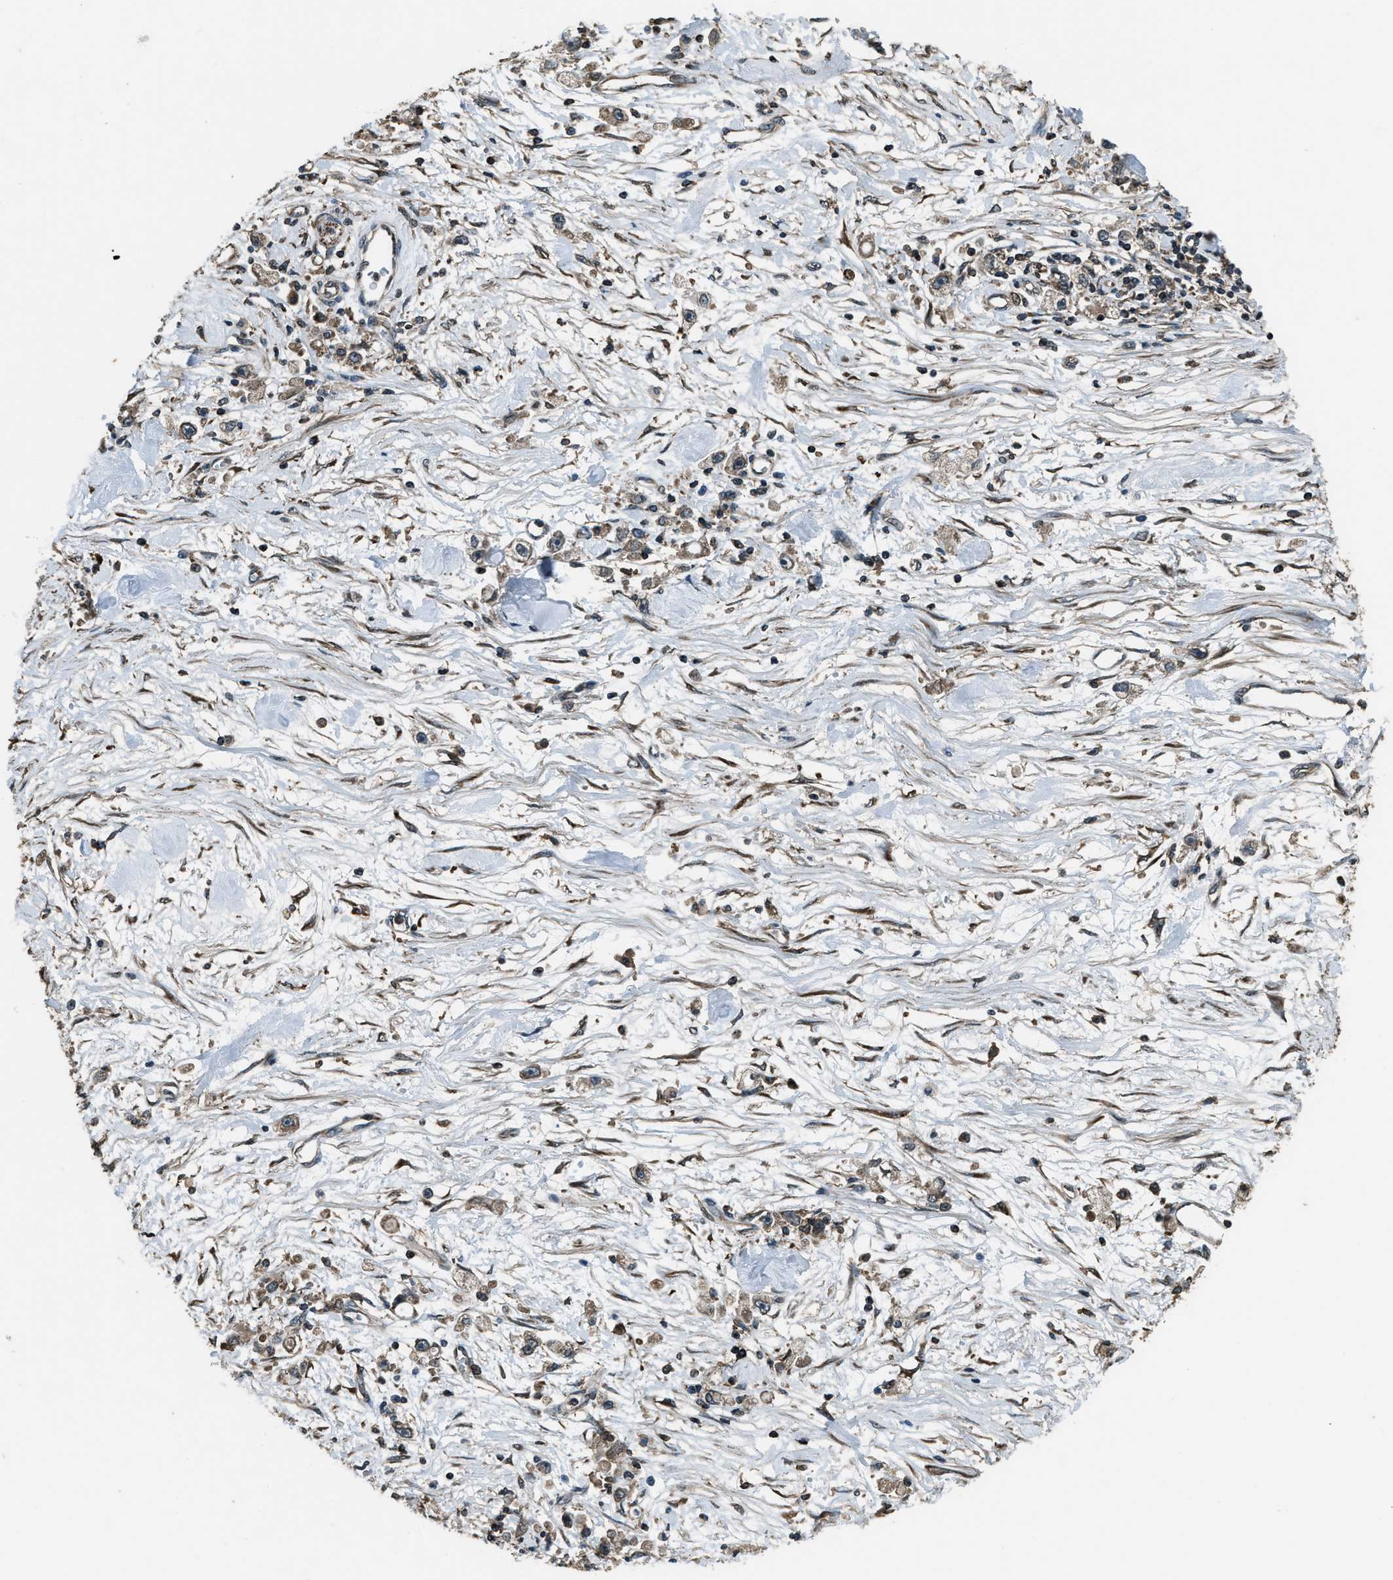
{"staining": {"intensity": "weak", "quantity": ">75%", "location": "cytoplasmic/membranous"}, "tissue": "stomach cancer", "cell_type": "Tumor cells", "image_type": "cancer", "snomed": [{"axis": "morphology", "description": "Adenocarcinoma, NOS"}, {"axis": "topography", "description": "Stomach"}], "caption": "Stomach cancer stained for a protein shows weak cytoplasmic/membranous positivity in tumor cells.", "gene": "TRIM4", "patient": {"sex": "female", "age": 59}}